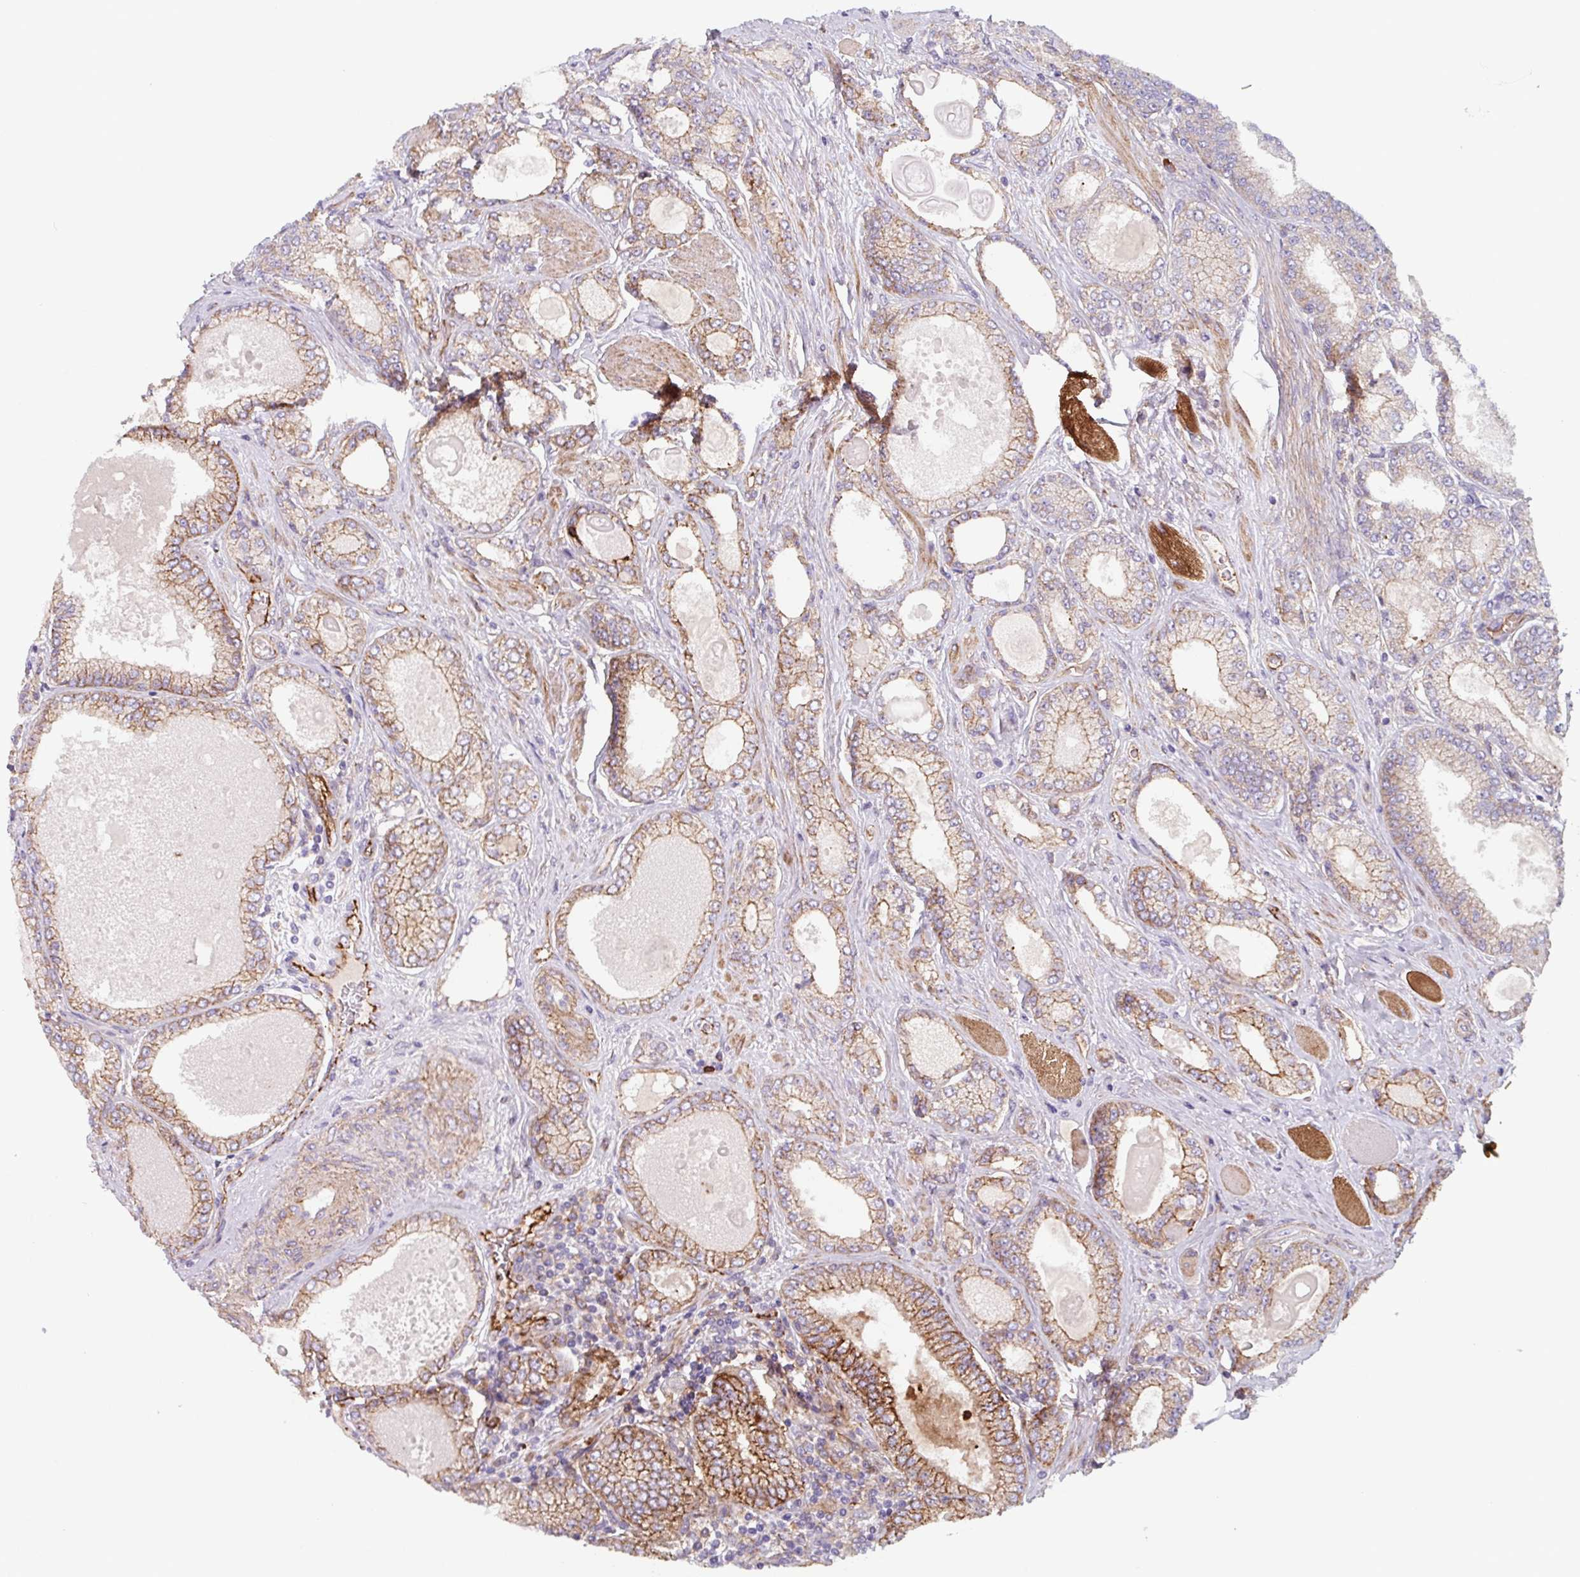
{"staining": {"intensity": "moderate", "quantity": ">75%", "location": "cytoplasmic/membranous"}, "tissue": "prostate cancer", "cell_type": "Tumor cells", "image_type": "cancer", "snomed": [{"axis": "morphology", "description": "Adenocarcinoma, High grade"}, {"axis": "topography", "description": "Prostate"}], "caption": "Tumor cells demonstrate moderate cytoplasmic/membranous staining in about >75% of cells in prostate cancer. Nuclei are stained in blue.", "gene": "DHFR2", "patient": {"sex": "male", "age": 68}}